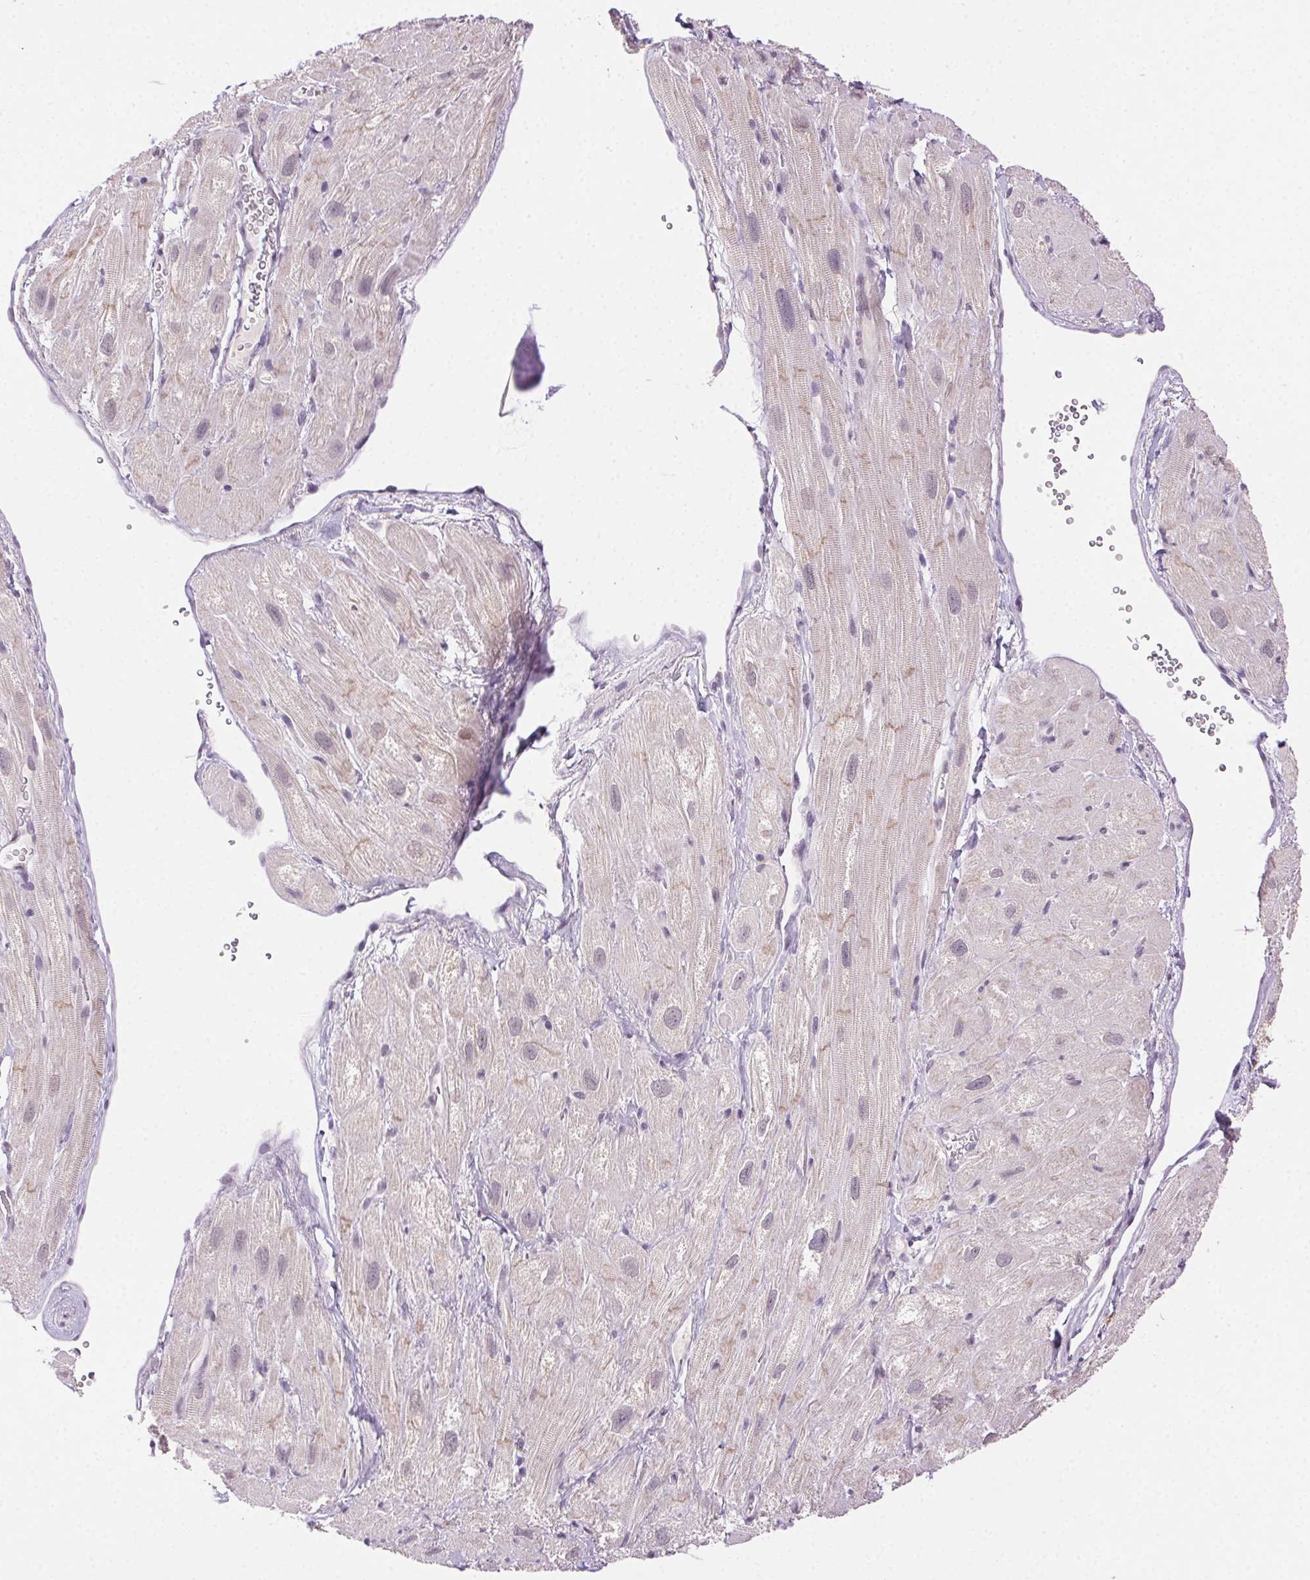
{"staining": {"intensity": "weak", "quantity": "25%-75%", "location": "cytoplasmic/membranous"}, "tissue": "heart muscle", "cell_type": "Cardiomyocytes", "image_type": "normal", "snomed": [{"axis": "morphology", "description": "Normal tissue, NOS"}, {"axis": "topography", "description": "Heart"}], "caption": "DAB immunohistochemical staining of benign heart muscle reveals weak cytoplasmic/membranous protein positivity in approximately 25%-75% of cardiomyocytes.", "gene": "CLDN10", "patient": {"sex": "female", "age": 62}}